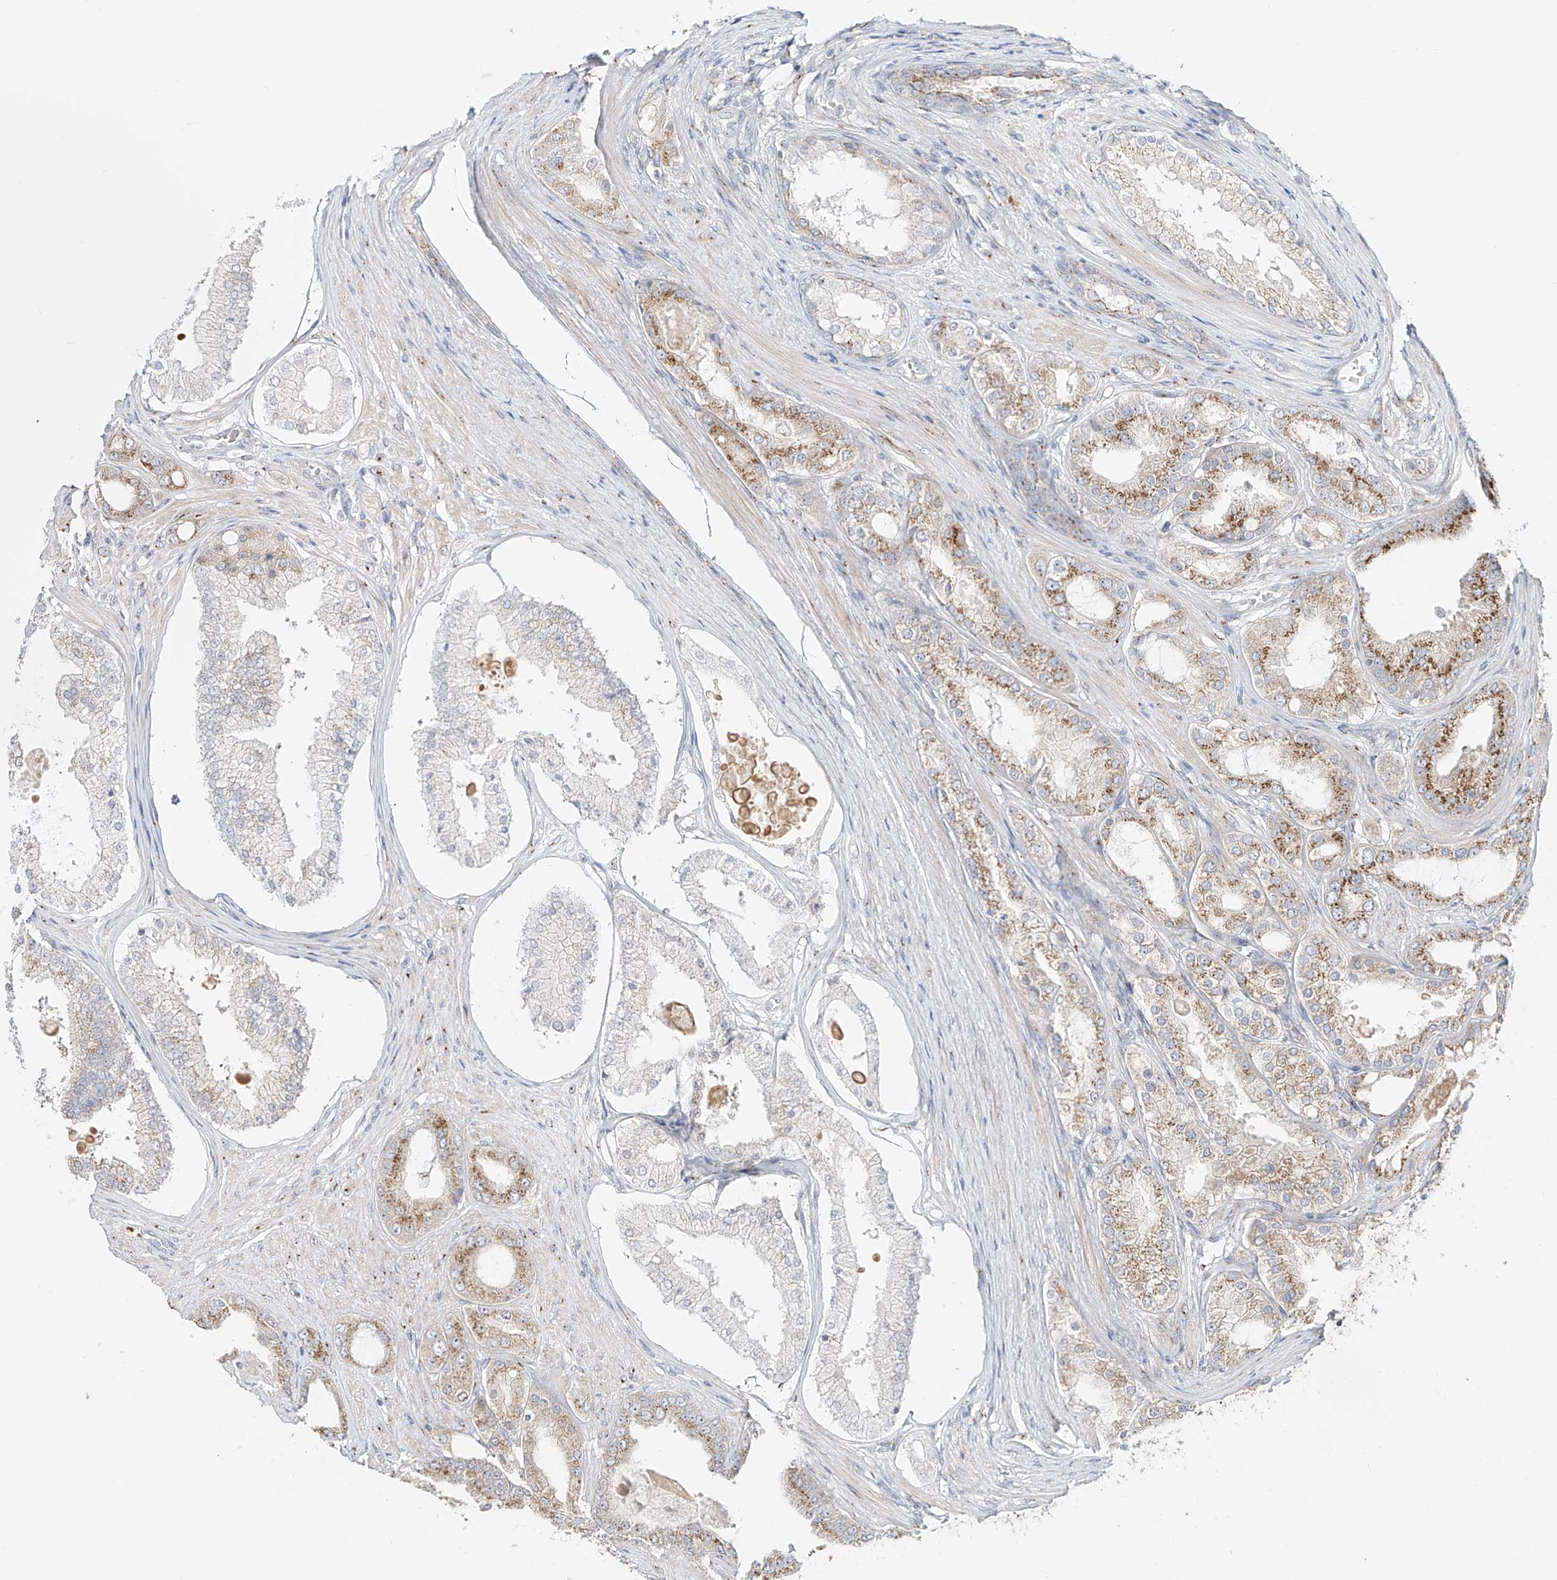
{"staining": {"intensity": "moderate", "quantity": "25%-75%", "location": "cytoplasmic/membranous"}, "tissue": "prostate cancer", "cell_type": "Tumor cells", "image_type": "cancer", "snomed": [{"axis": "morphology", "description": "Adenocarcinoma, High grade"}, {"axis": "topography", "description": "Prostate"}], "caption": "Tumor cells show medium levels of moderate cytoplasmic/membranous positivity in about 25%-75% of cells in human high-grade adenocarcinoma (prostate).", "gene": "BSDC1", "patient": {"sex": "male", "age": 60}}